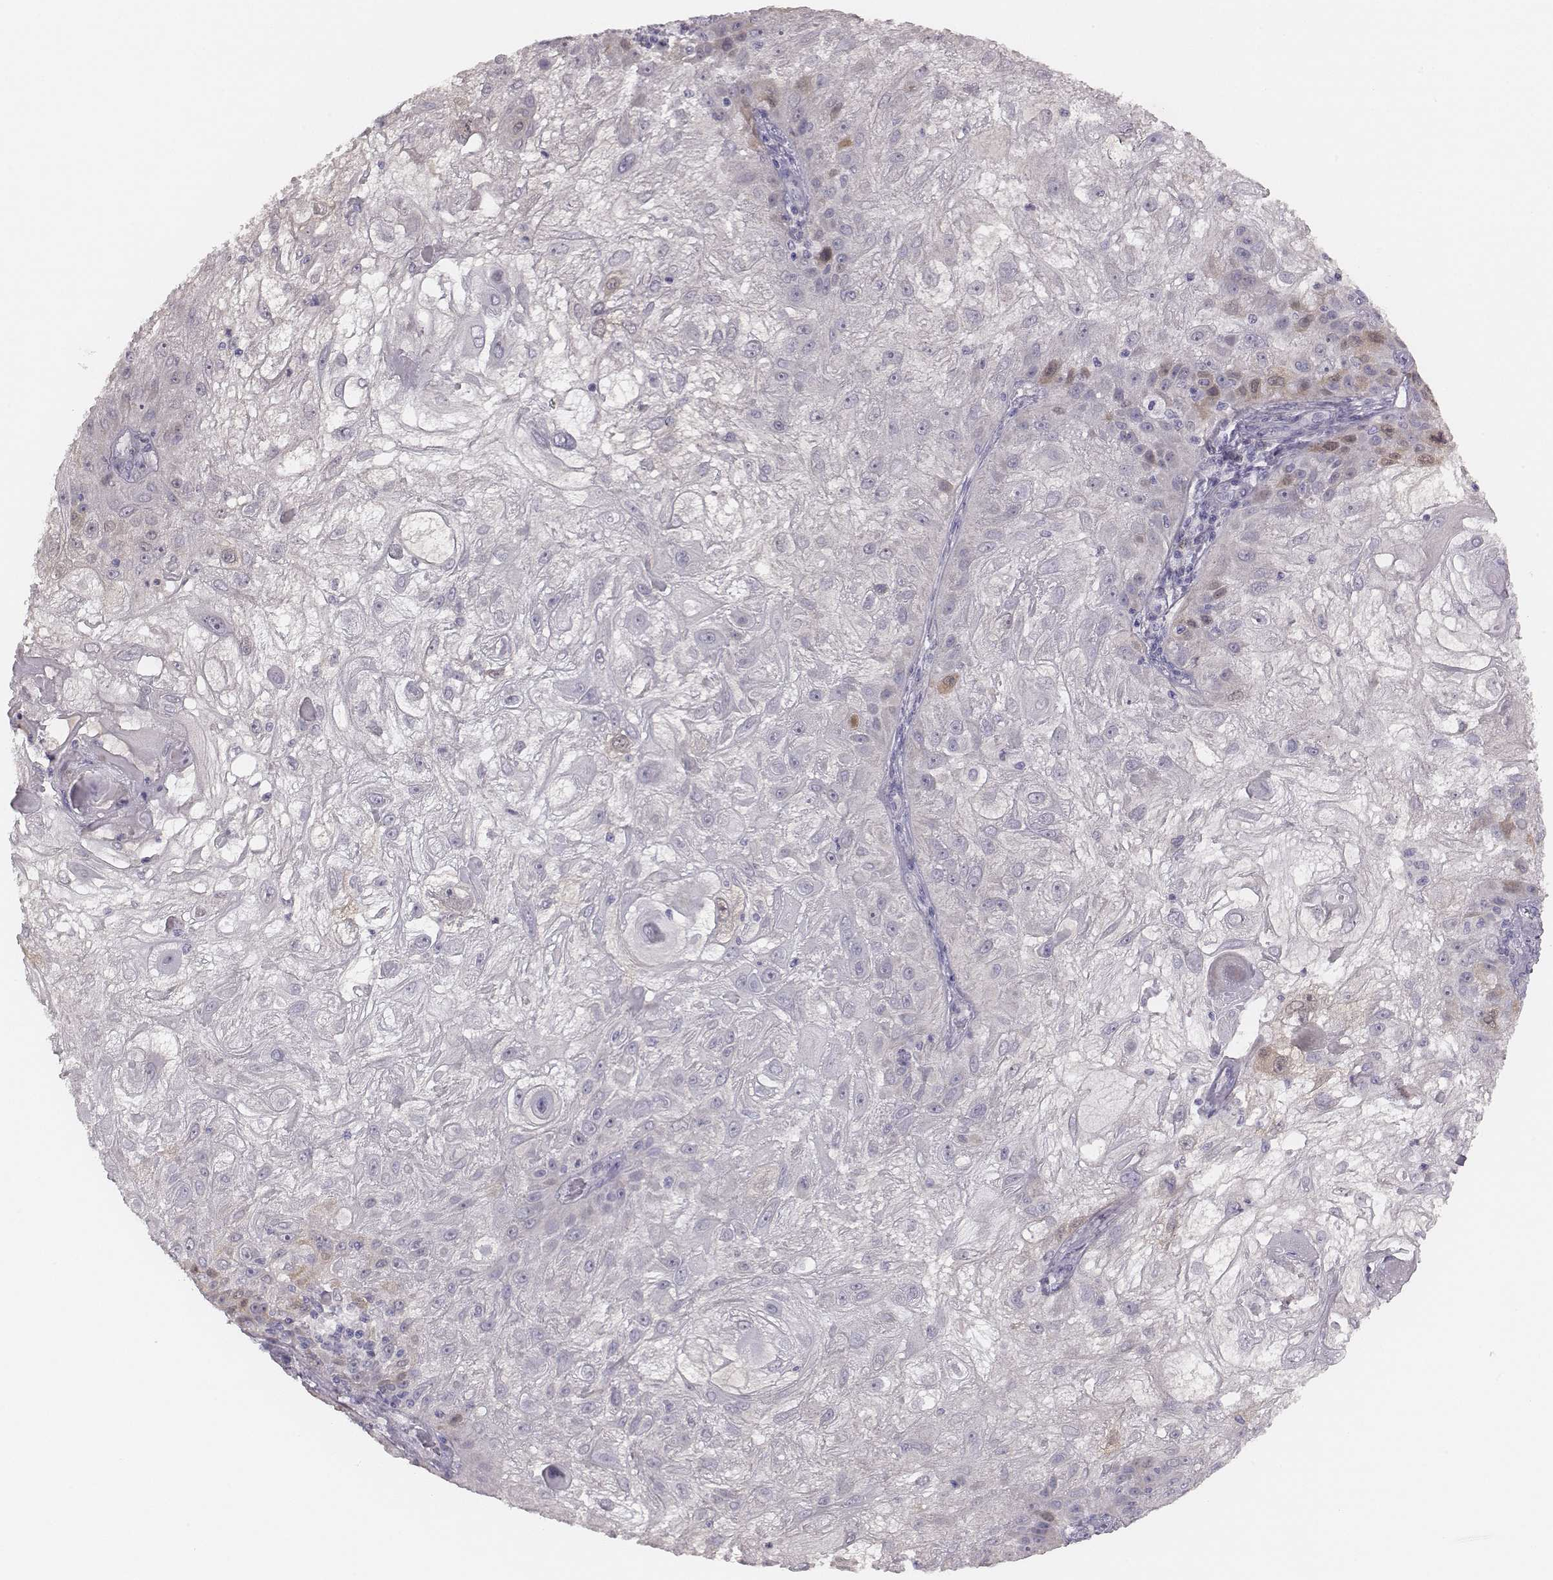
{"staining": {"intensity": "negative", "quantity": "none", "location": "none"}, "tissue": "skin cancer", "cell_type": "Tumor cells", "image_type": "cancer", "snomed": [{"axis": "morphology", "description": "Normal tissue, NOS"}, {"axis": "morphology", "description": "Squamous cell carcinoma, NOS"}, {"axis": "topography", "description": "Skin"}], "caption": "Micrograph shows no protein staining in tumor cells of skin cancer (squamous cell carcinoma) tissue.", "gene": "PBK", "patient": {"sex": "female", "age": 83}}